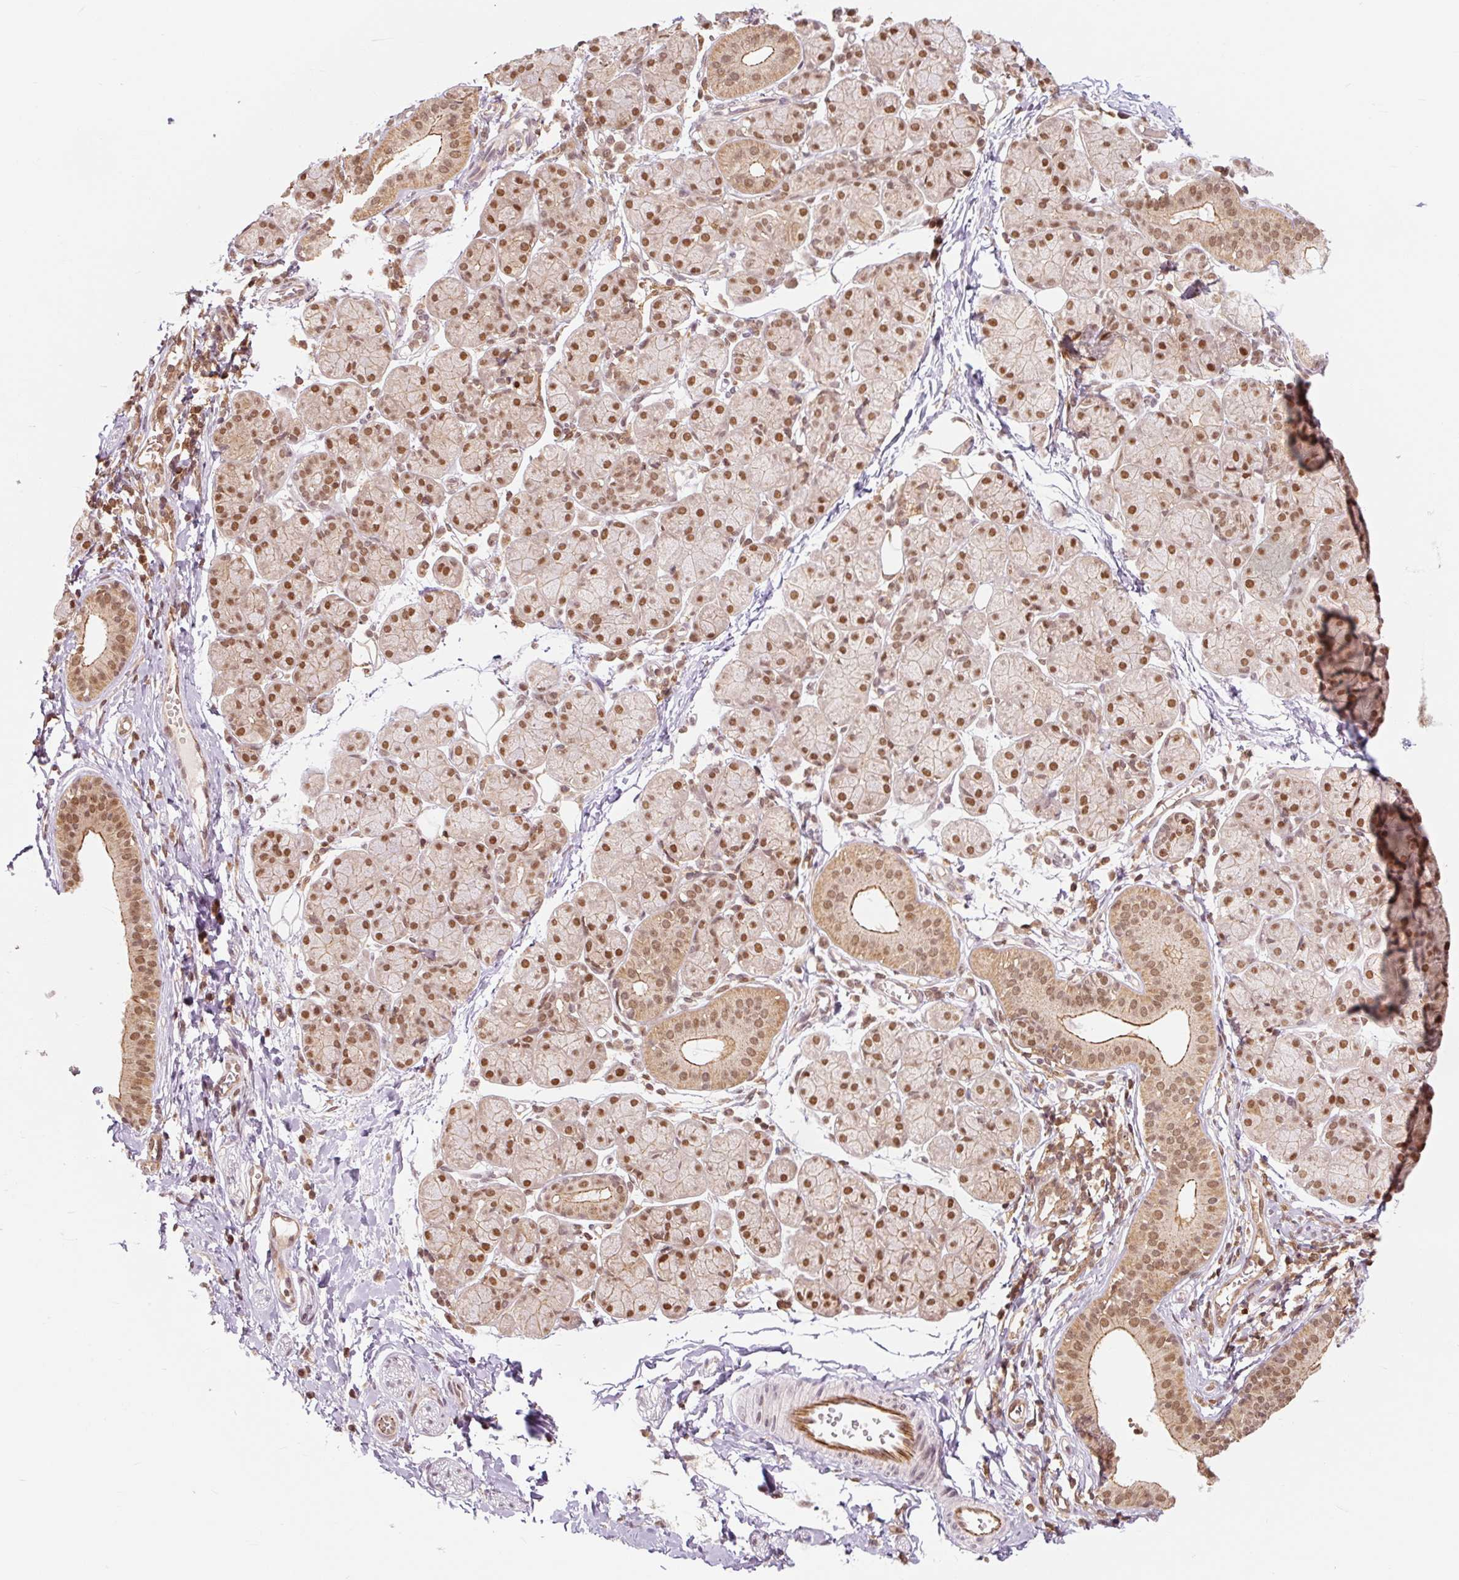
{"staining": {"intensity": "moderate", "quantity": ">75%", "location": "cytoplasmic/membranous,nuclear"}, "tissue": "salivary gland", "cell_type": "Glandular cells", "image_type": "normal", "snomed": [{"axis": "morphology", "description": "Normal tissue, NOS"}, {"axis": "morphology", "description": "Inflammation, NOS"}, {"axis": "topography", "description": "Lymph node"}, {"axis": "topography", "description": "Salivary gland"}], "caption": "This is an image of IHC staining of benign salivary gland, which shows moderate staining in the cytoplasmic/membranous,nuclear of glandular cells.", "gene": "CSTF1", "patient": {"sex": "male", "age": 3}}